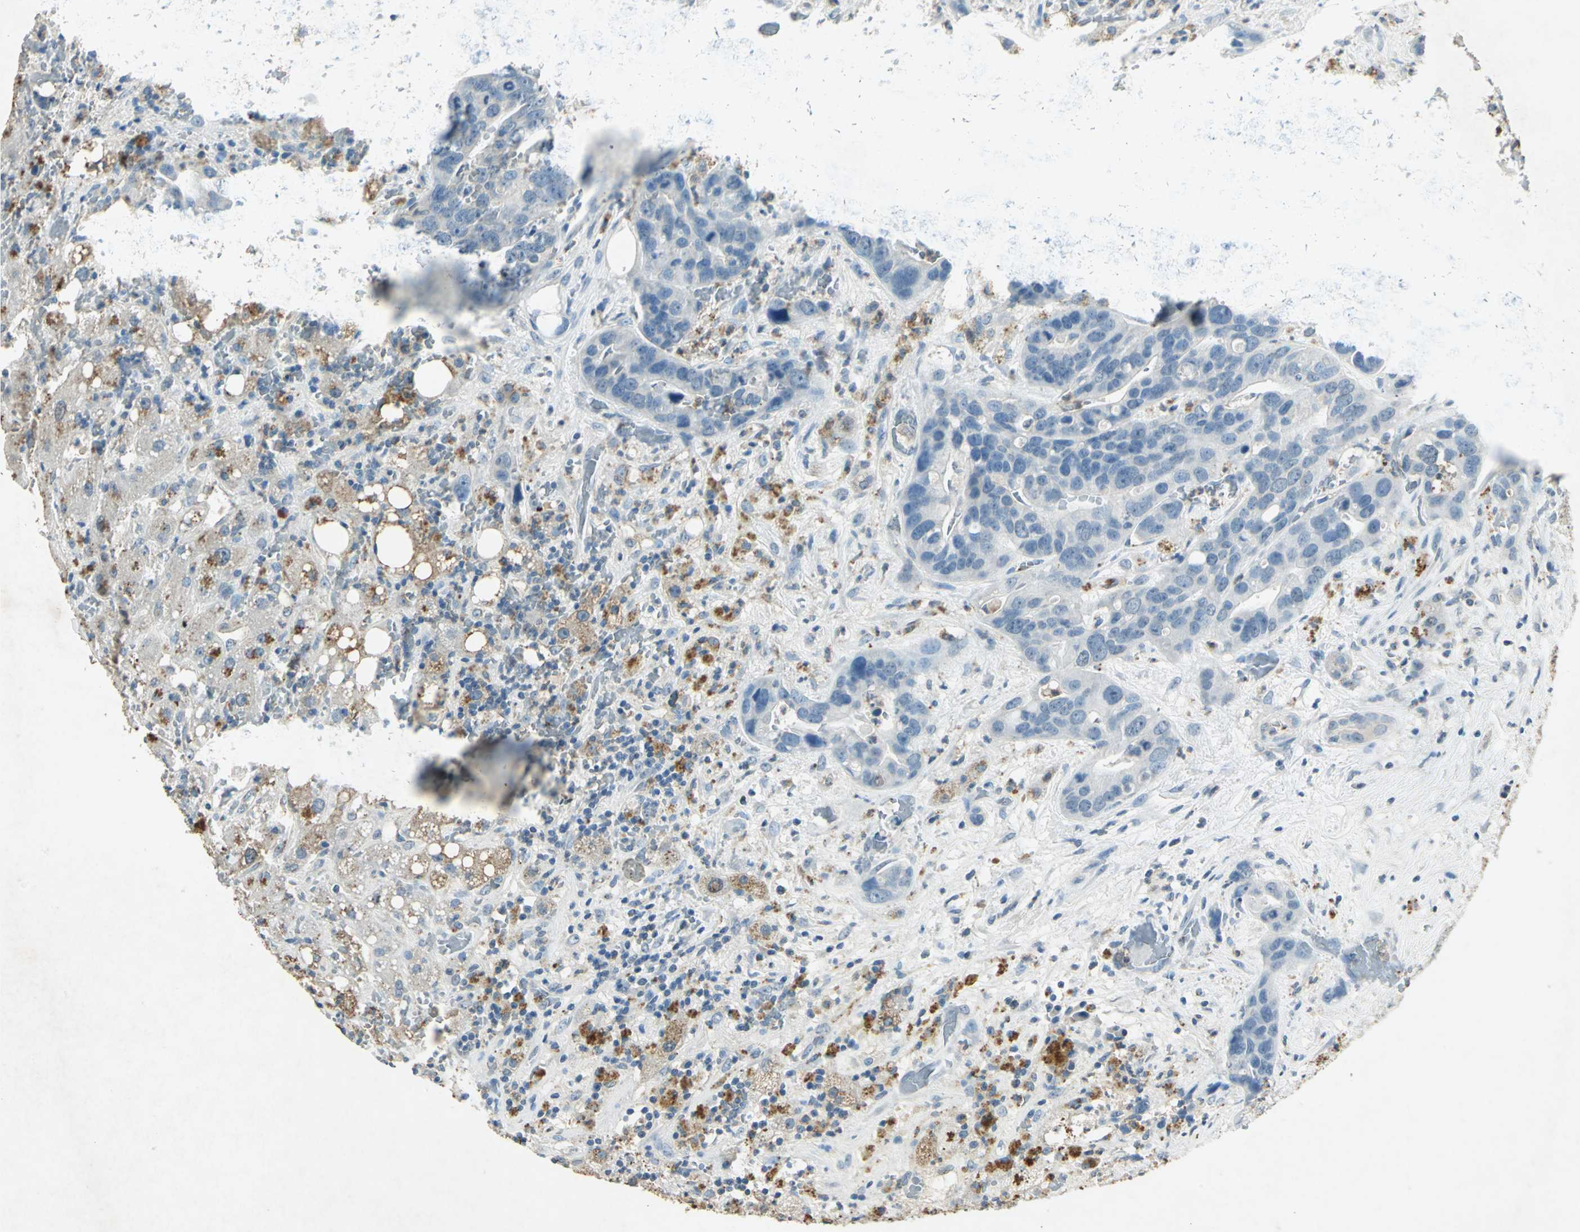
{"staining": {"intensity": "negative", "quantity": "none", "location": "none"}, "tissue": "liver cancer", "cell_type": "Tumor cells", "image_type": "cancer", "snomed": [{"axis": "morphology", "description": "Cholangiocarcinoma"}, {"axis": "topography", "description": "Liver"}], "caption": "Immunohistochemistry (IHC) of human cholangiocarcinoma (liver) displays no positivity in tumor cells.", "gene": "CAMK2B", "patient": {"sex": "female", "age": 65}}